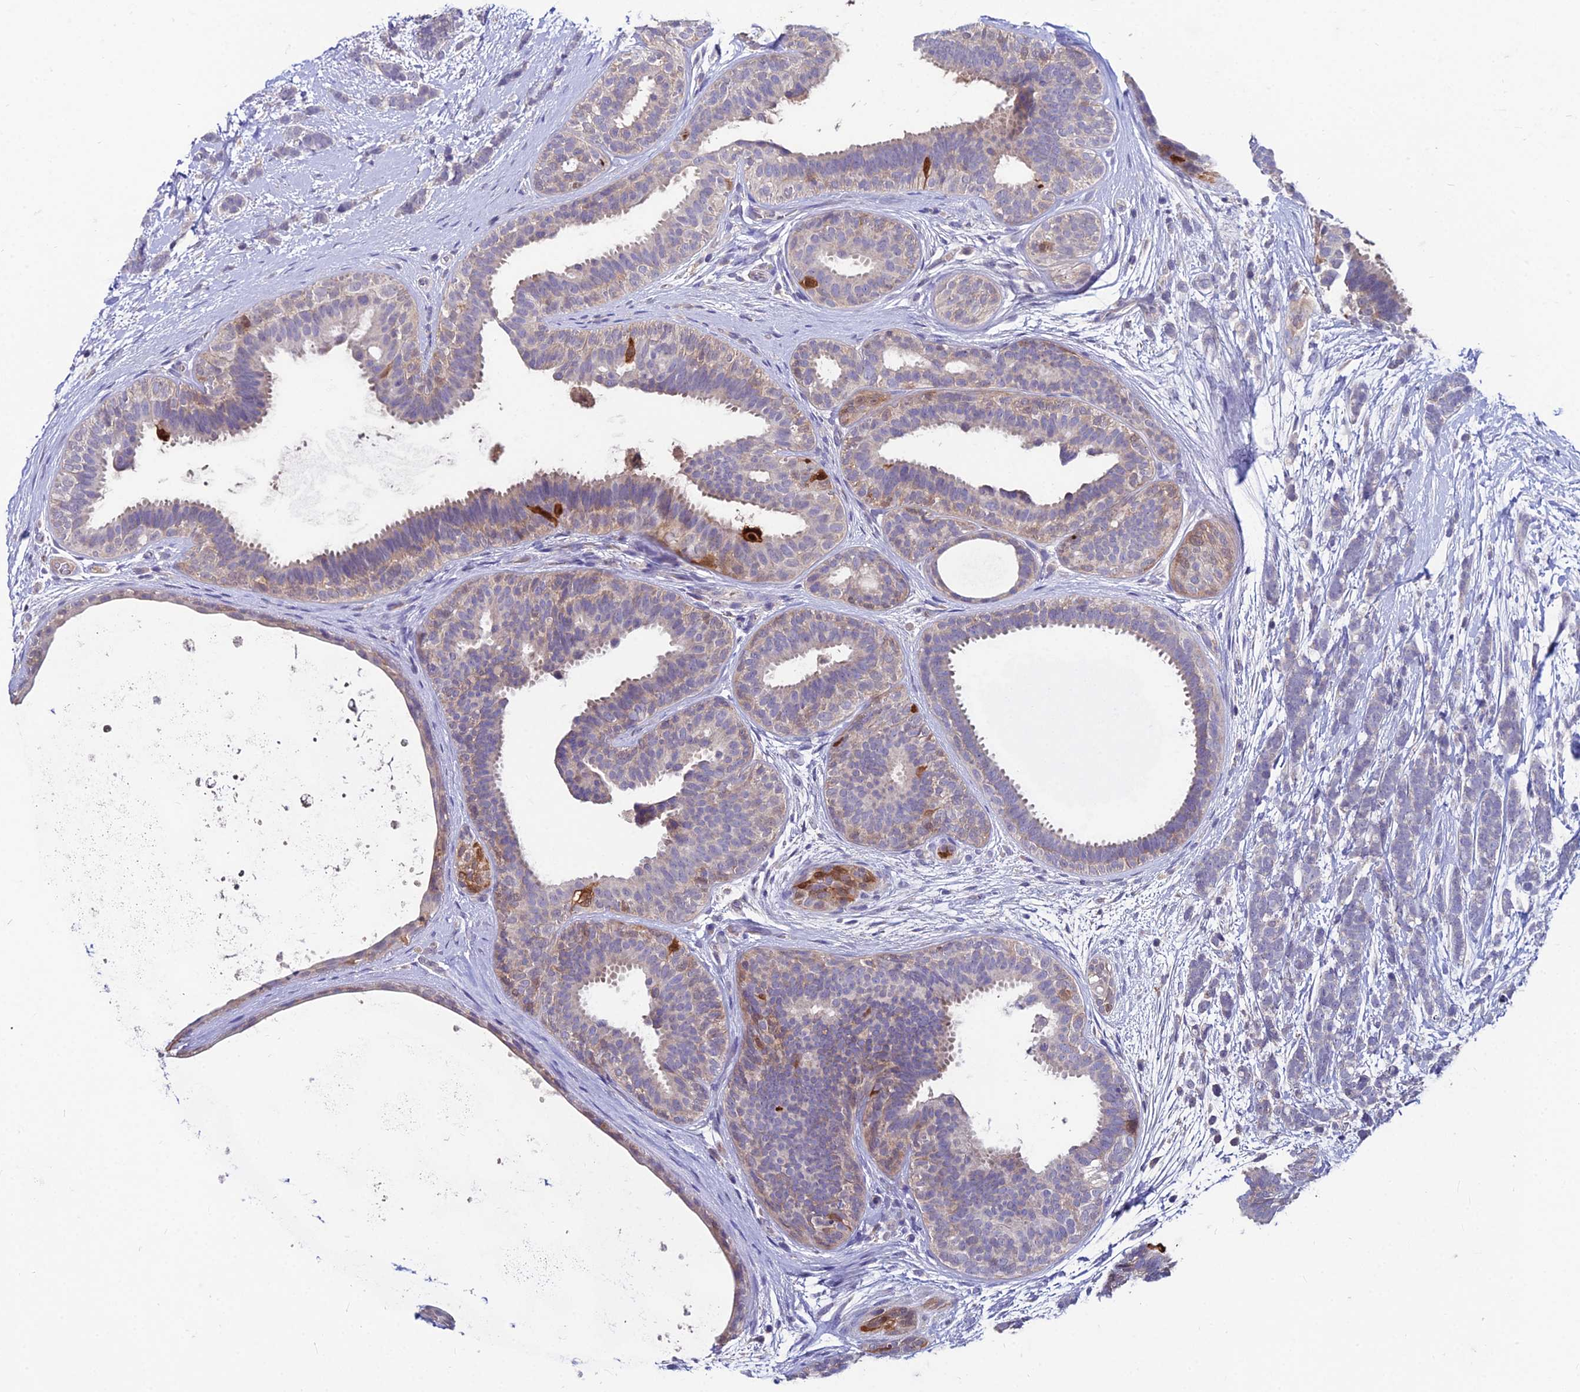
{"staining": {"intensity": "negative", "quantity": "none", "location": "none"}, "tissue": "breast cancer", "cell_type": "Tumor cells", "image_type": "cancer", "snomed": [{"axis": "morphology", "description": "Lobular carcinoma"}, {"axis": "topography", "description": "Breast"}], "caption": "This image is of breast cancer stained with immunohistochemistry to label a protein in brown with the nuclei are counter-stained blue. There is no expression in tumor cells.", "gene": "LGALS7", "patient": {"sex": "female", "age": 58}}